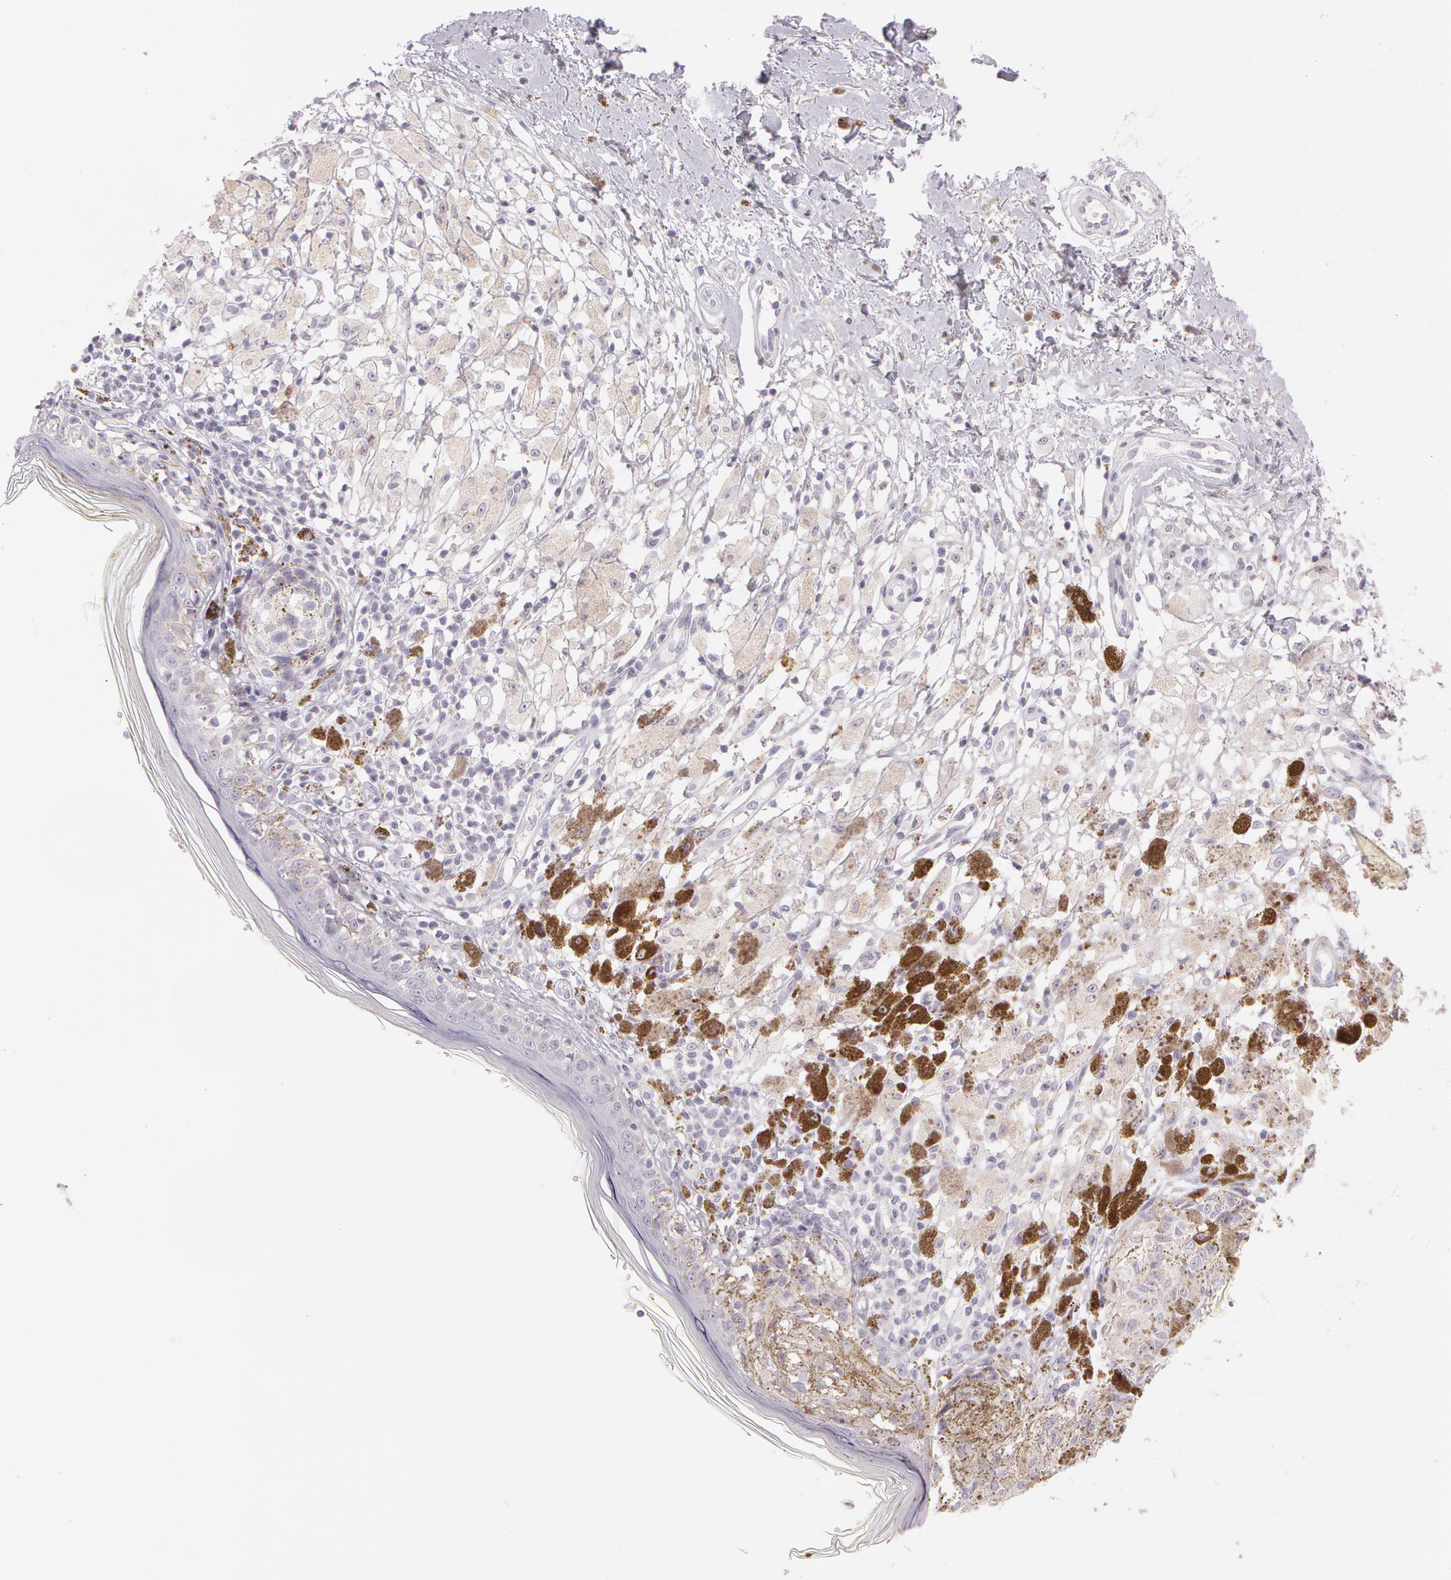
{"staining": {"intensity": "negative", "quantity": "none", "location": "none"}, "tissue": "melanoma", "cell_type": "Tumor cells", "image_type": "cancer", "snomed": [{"axis": "morphology", "description": "Malignant melanoma, NOS"}, {"axis": "topography", "description": "Skin"}], "caption": "DAB (3,3'-diaminobenzidine) immunohistochemical staining of human melanoma shows no significant positivity in tumor cells.", "gene": "OTC", "patient": {"sex": "male", "age": 88}}